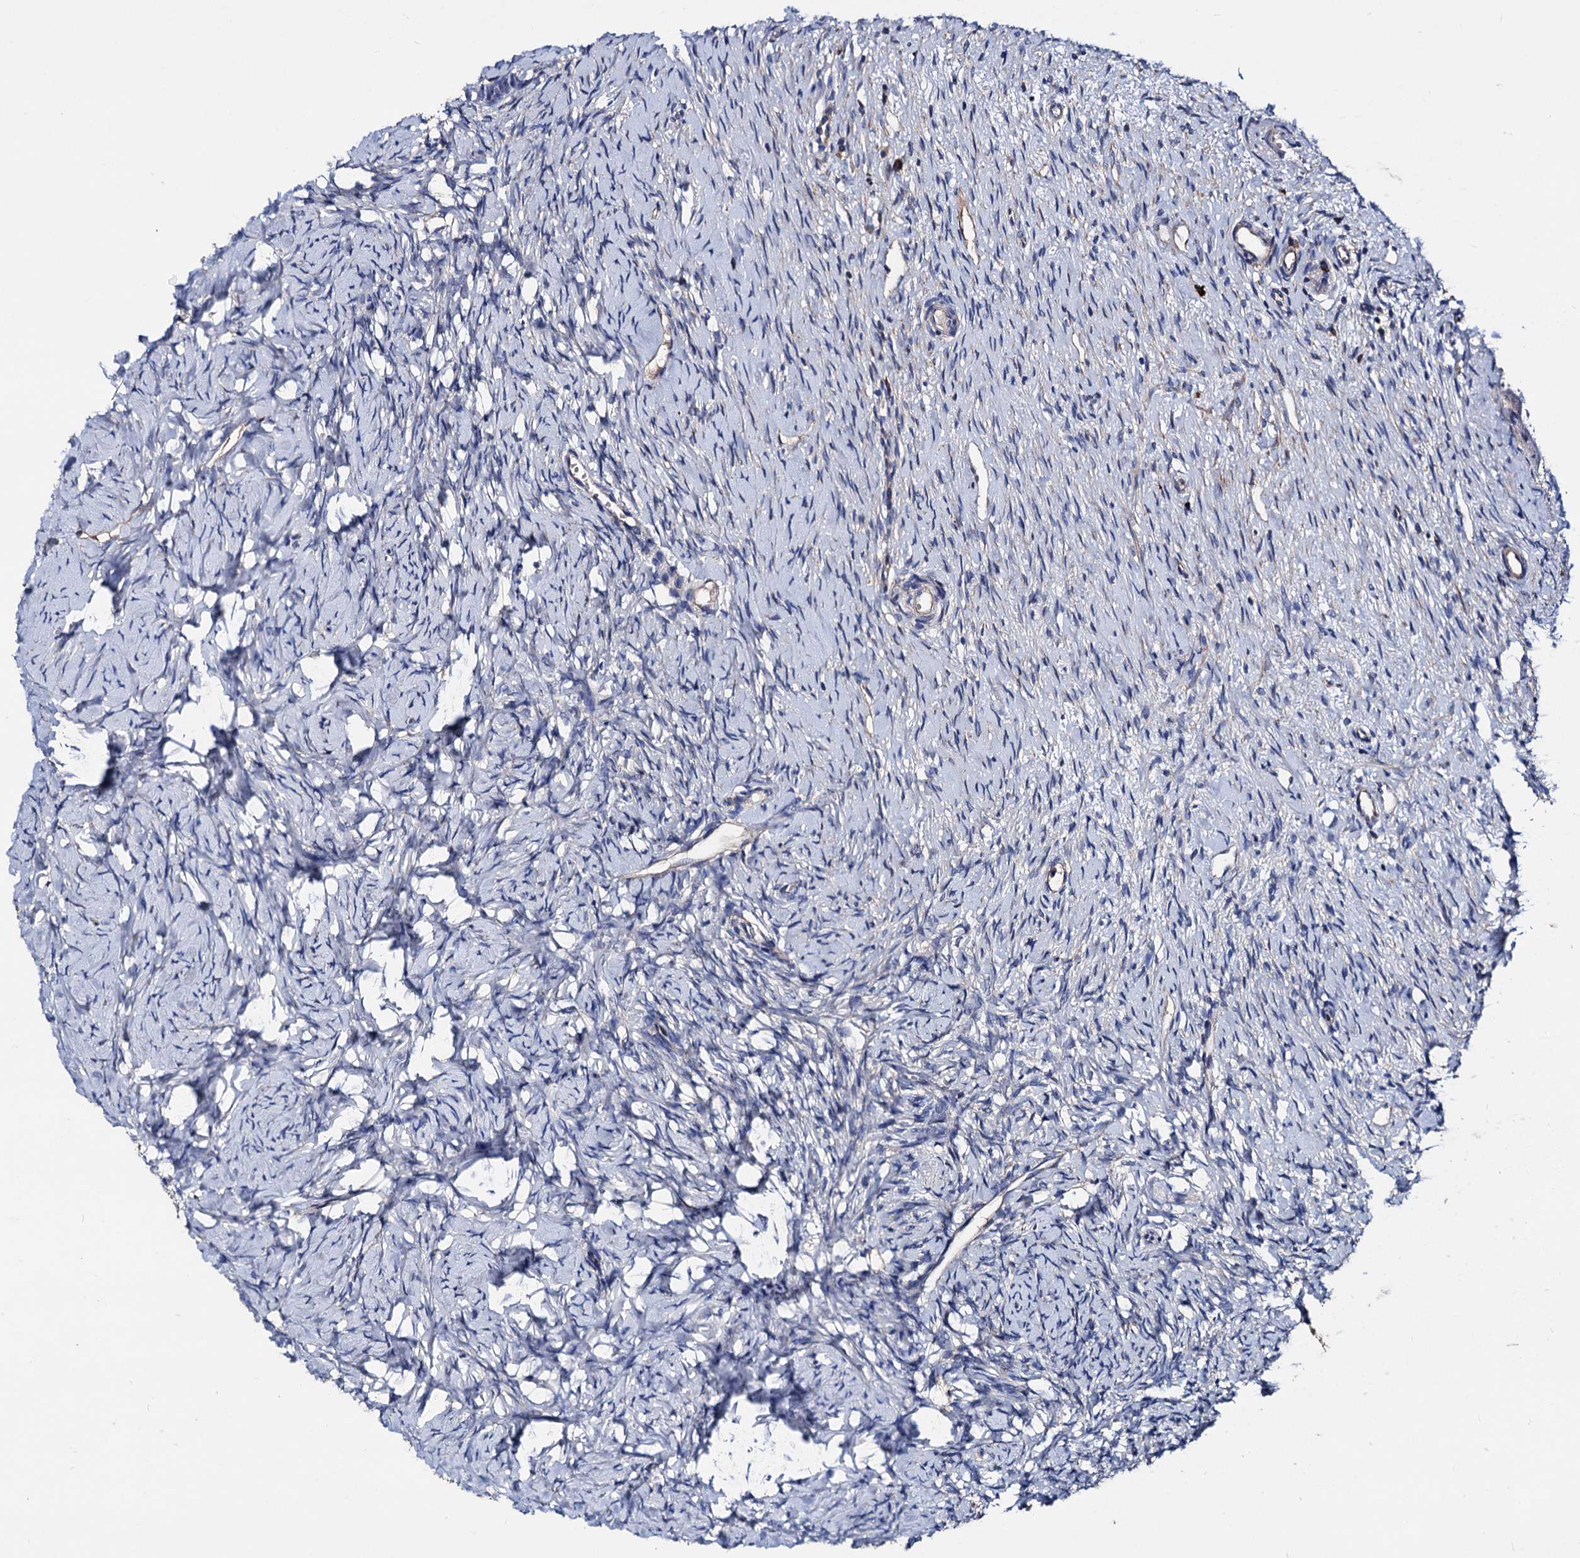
{"staining": {"intensity": "negative", "quantity": "none", "location": "none"}, "tissue": "ovary", "cell_type": "Ovarian stroma cells", "image_type": "normal", "snomed": [{"axis": "morphology", "description": "Normal tissue, NOS"}, {"axis": "topography", "description": "Ovary"}], "caption": "An IHC micrograph of normal ovary is shown. There is no staining in ovarian stroma cells of ovary.", "gene": "AKAP11", "patient": {"sex": "female", "age": 51}}